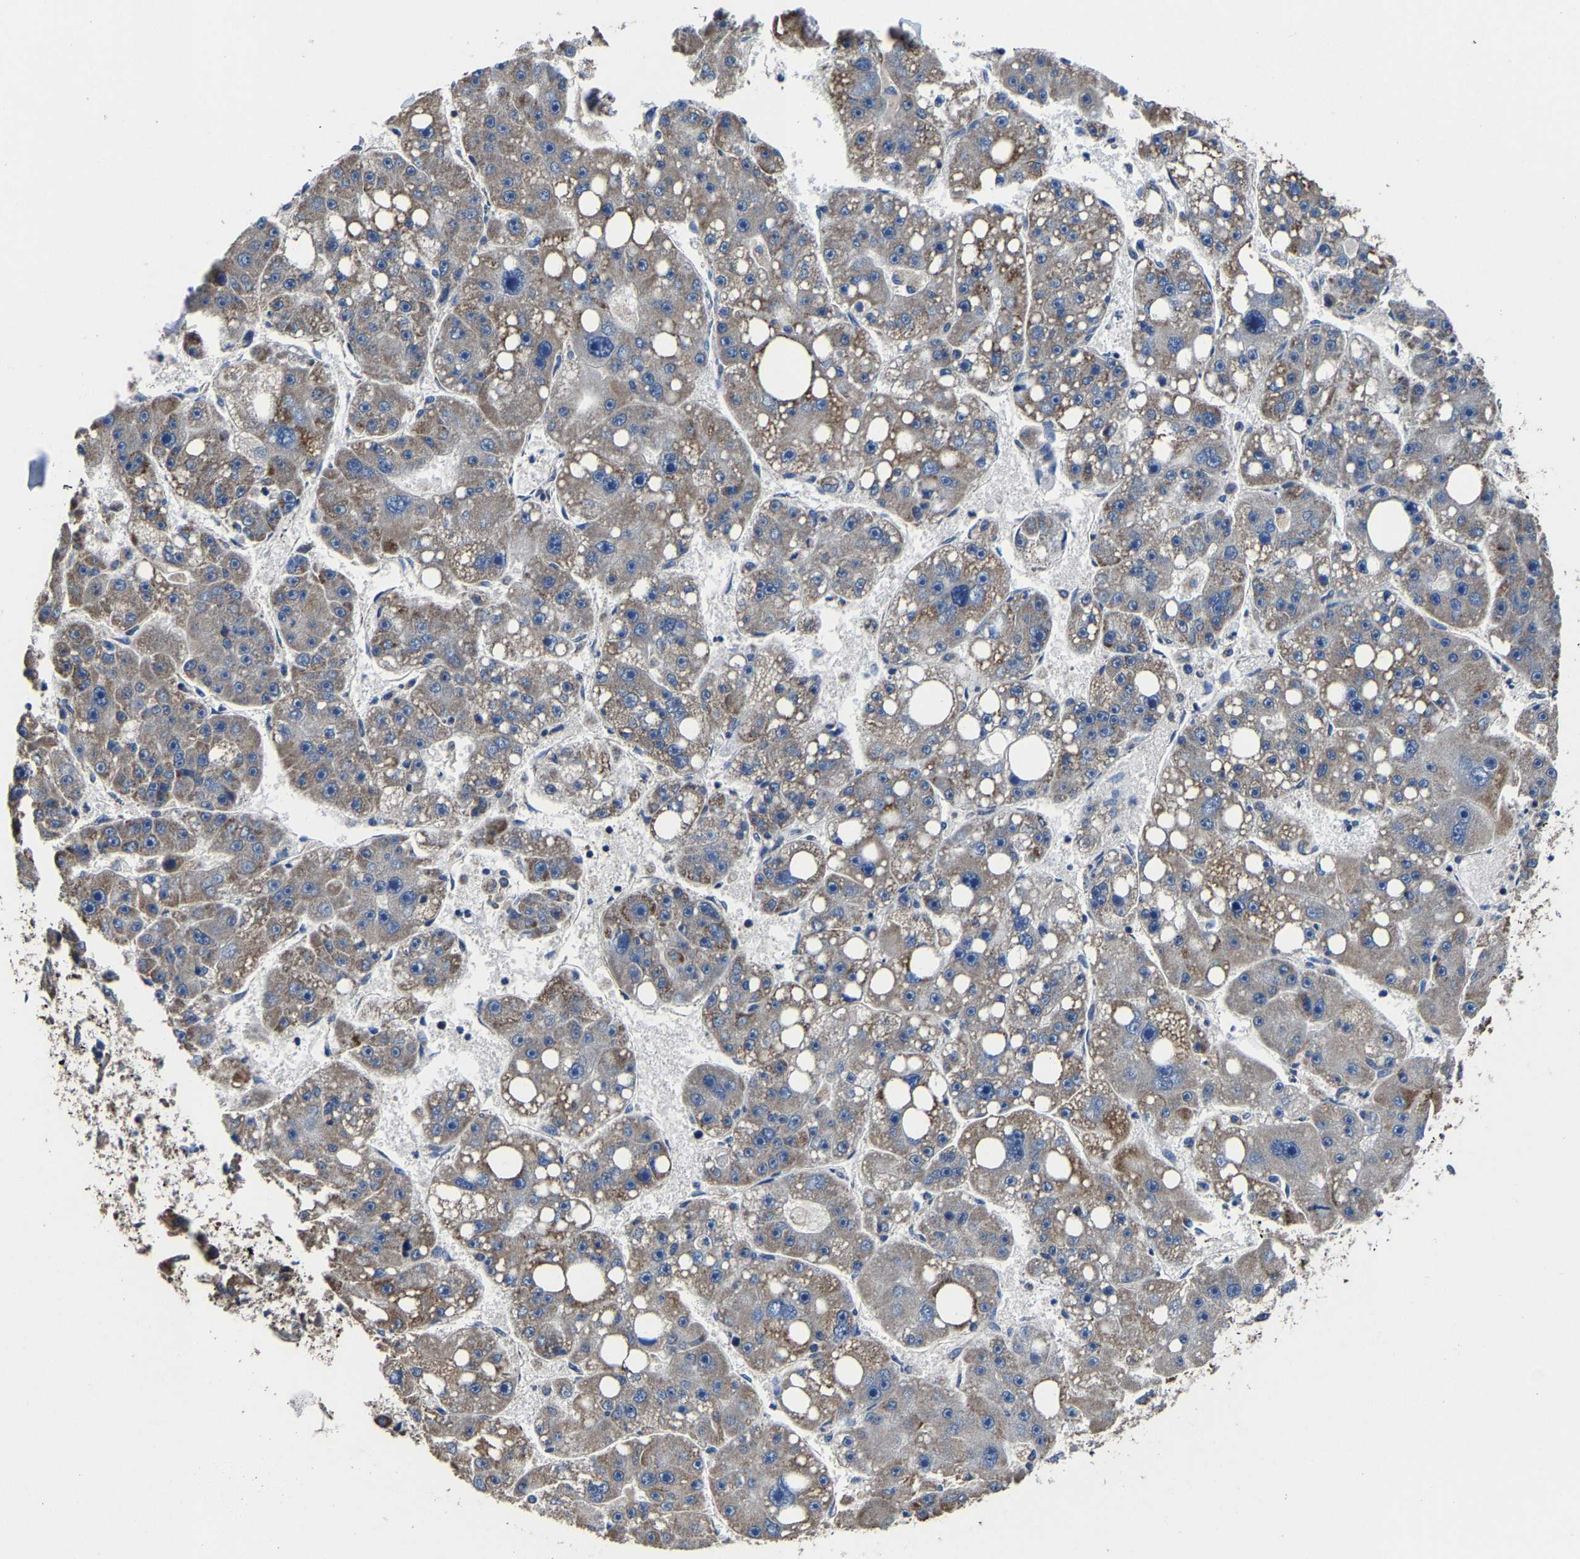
{"staining": {"intensity": "moderate", "quantity": "25%-75%", "location": "cytoplasmic/membranous"}, "tissue": "liver cancer", "cell_type": "Tumor cells", "image_type": "cancer", "snomed": [{"axis": "morphology", "description": "Cholangiocarcinoma"}, {"axis": "topography", "description": "Liver"}], "caption": "A micrograph of liver cholangiocarcinoma stained for a protein exhibits moderate cytoplasmic/membranous brown staining in tumor cells.", "gene": "ZCCHC7", "patient": {"sex": "male", "age": 50}}